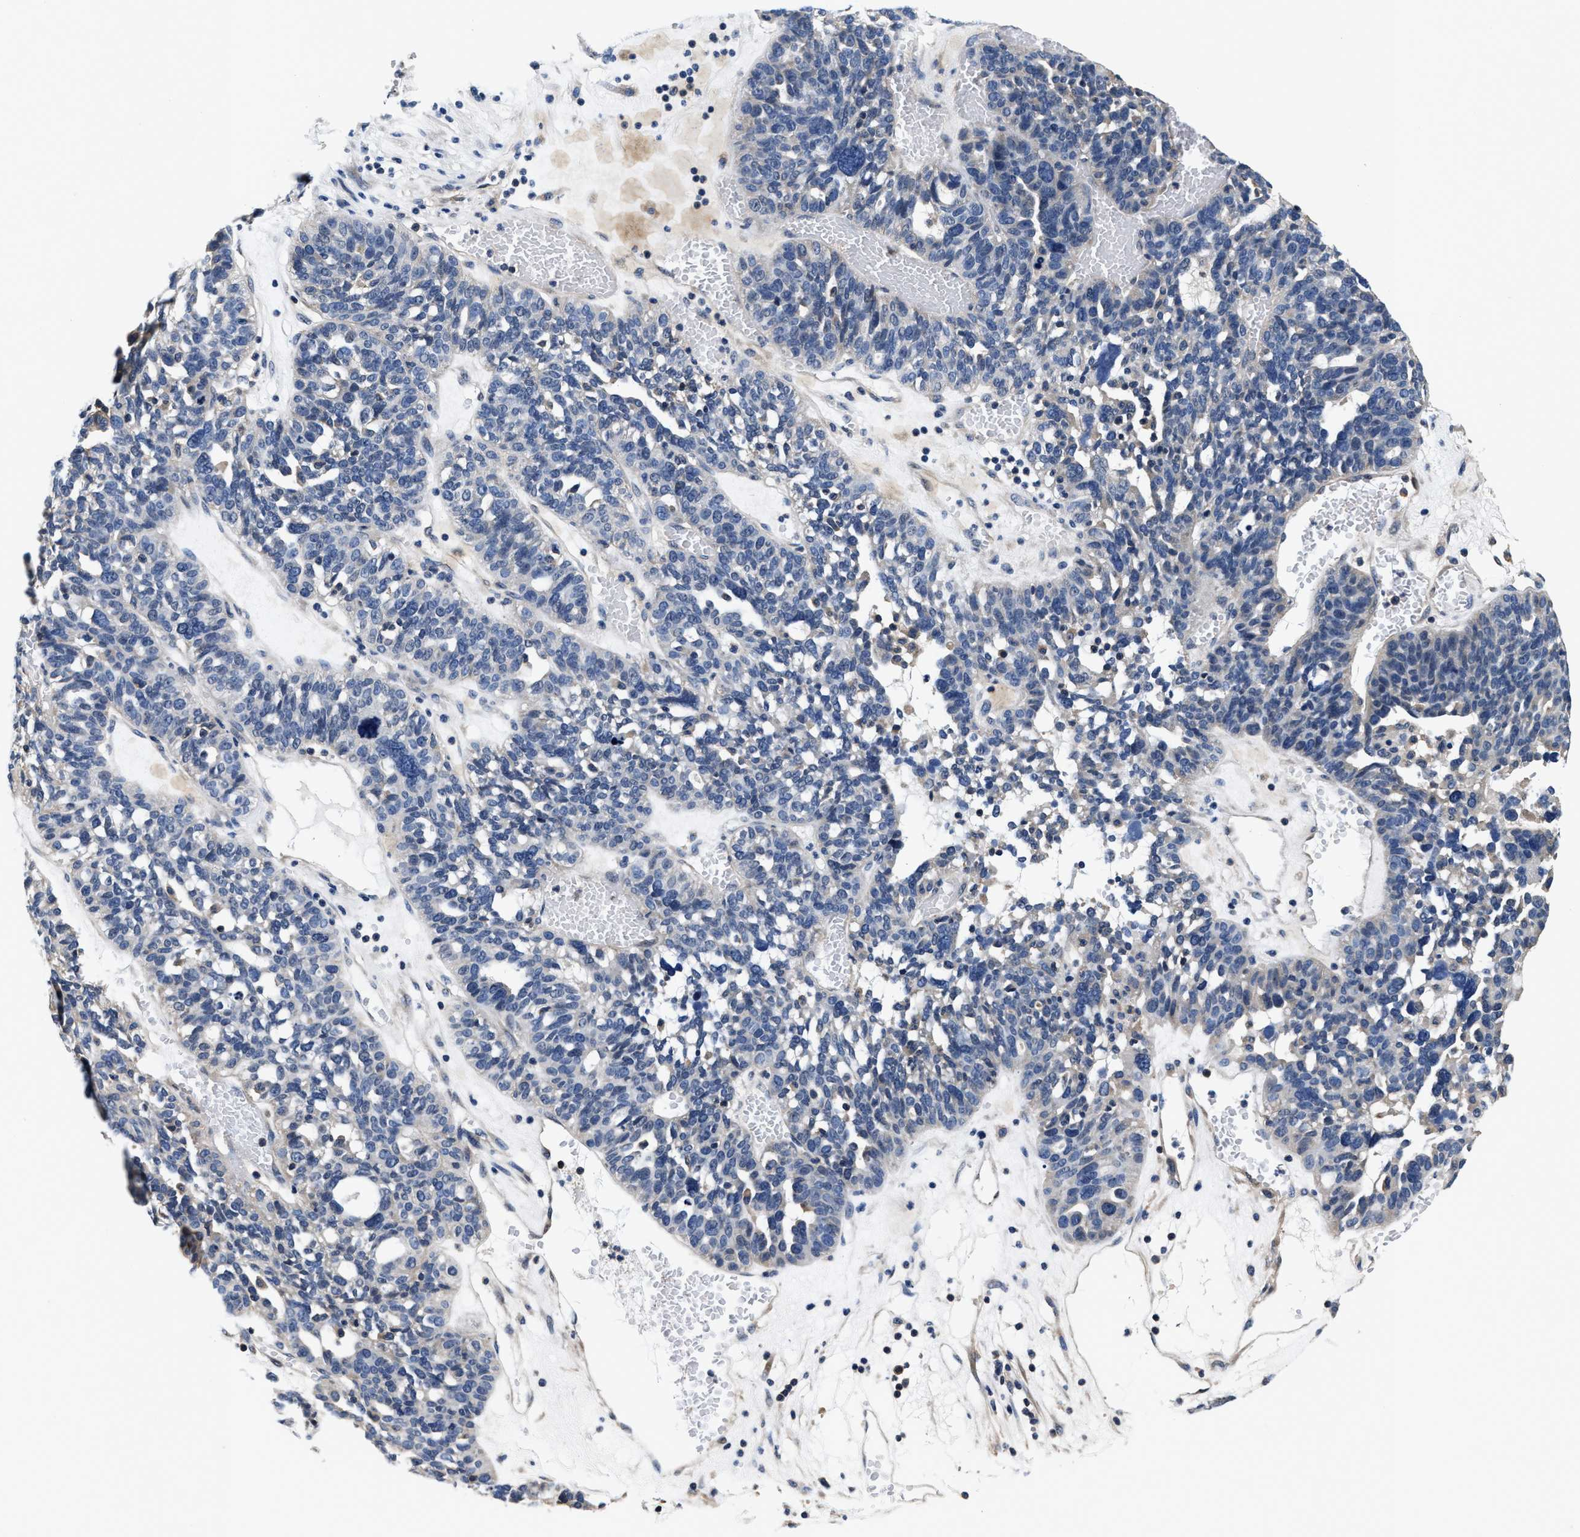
{"staining": {"intensity": "negative", "quantity": "none", "location": "none"}, "tissue": "ovarian cancer", "cell_type": "Tumor cells", "image_type": "cancer", "snomed": [{"axis": "morphology", "description": "Cystadenocarcinoma, serous, NOS"}, {"axis": "topography", "description": "Ovary"}], "caption": "Serous cystadenocarcinoma (ovarian) was stained to show a protein in brown. There is no significant staining in tumor cells.", "gene": "ANKIB1", "patient": {"sex": "female", "age": 59}}